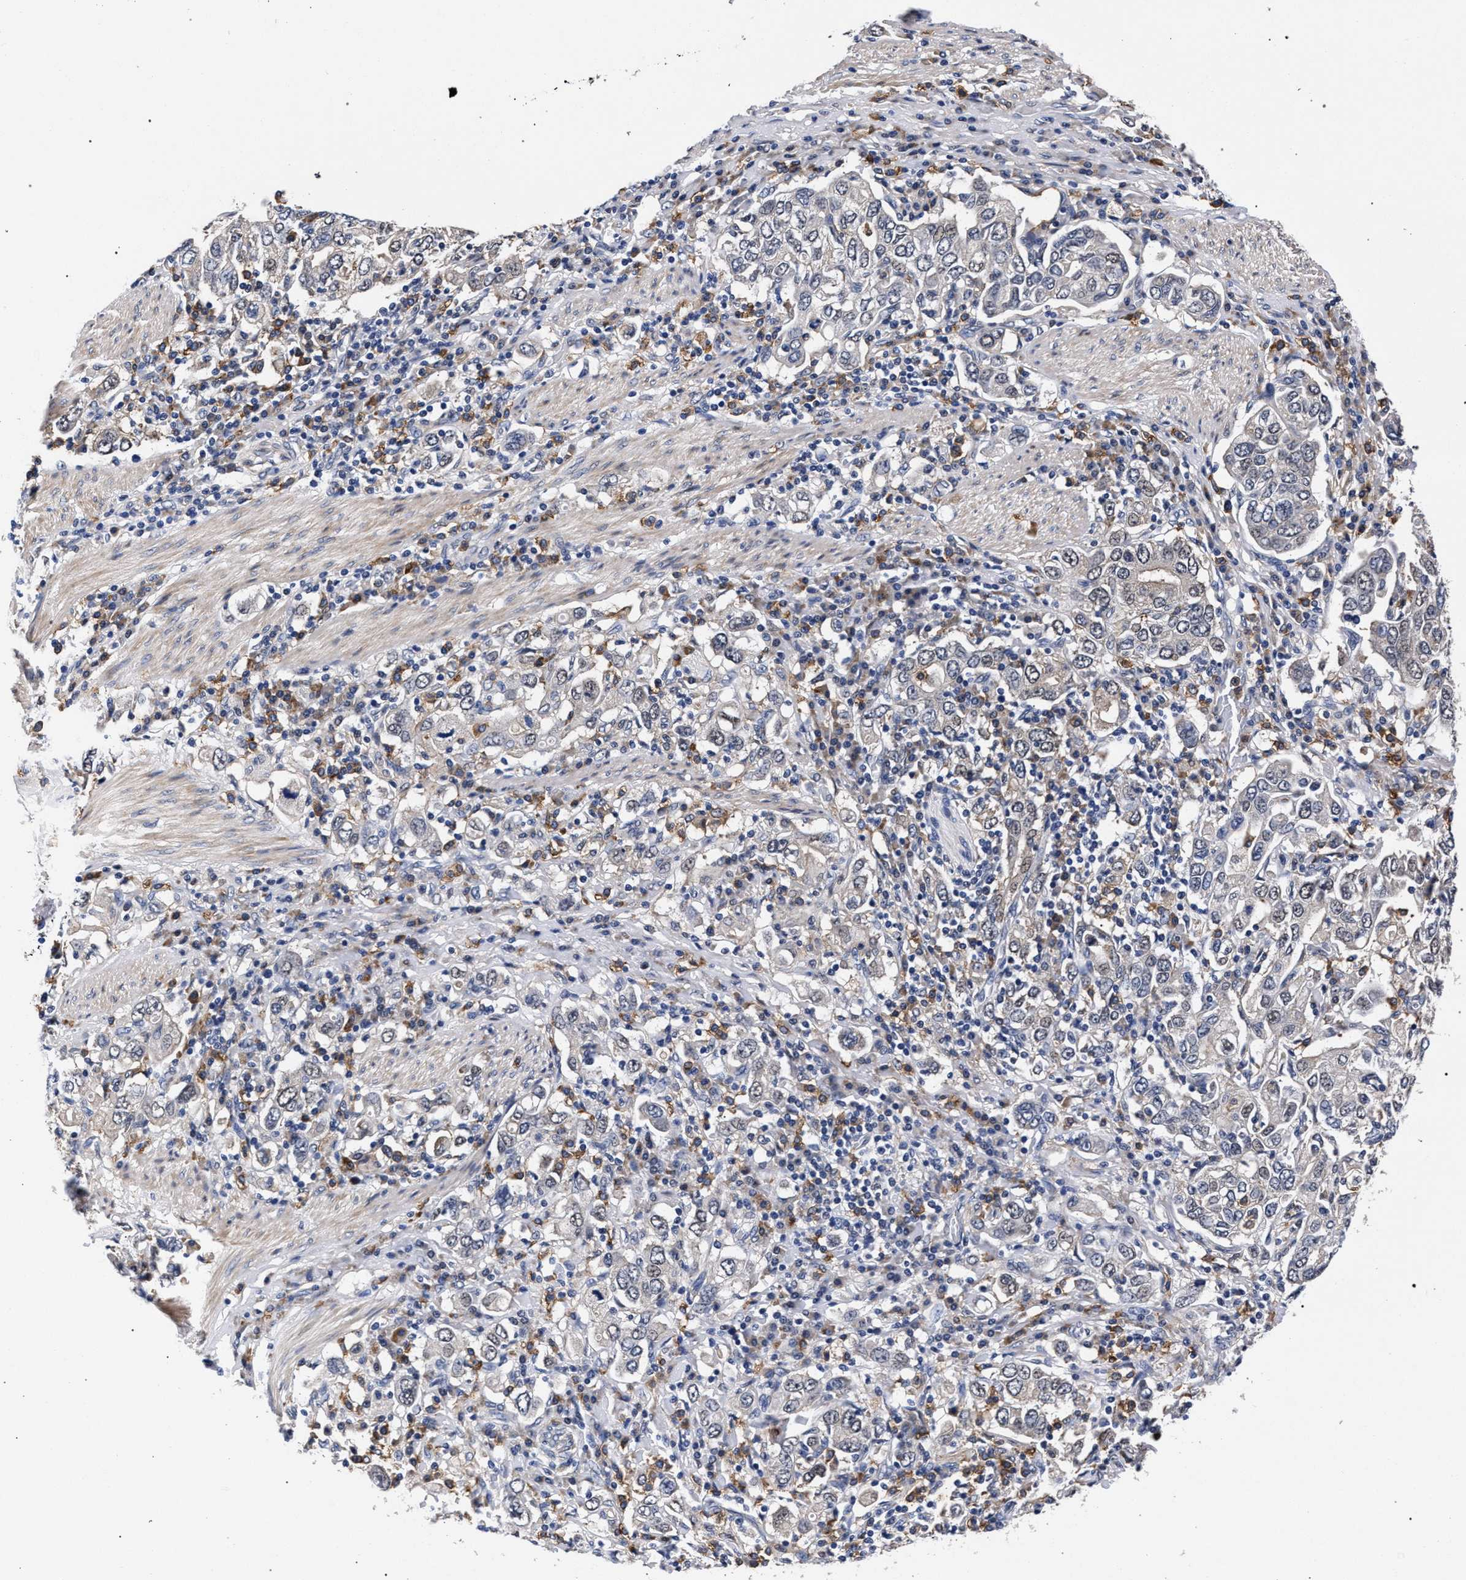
{"staining": {"intensity": "negative", "quantity": "none", "location": "none"}, "tissue": "stomach cancer", "cell_type": "Tumor cells", "image_type": "cancer", "snomed": [{"axis": "morphology", "description": "Adenocarcinoma, NOS"}, {"axis": "topography", "description": "Stomach, upper"}], "caption": "High power microscopy photomicrograph of an immunohistochemistry photomicrograph of adenocarcinoma (stomach), revealing no significant staining in tumor cells. The staining was performed using DAB (3,3'-diaminobenzidine) to visualize the protein expression in brown, while the nuclei were stained in blue with hematoxylin (Magnification: 20x).", "gene": "ZNF462", "patient": {"sex": "male", "age": 62}}